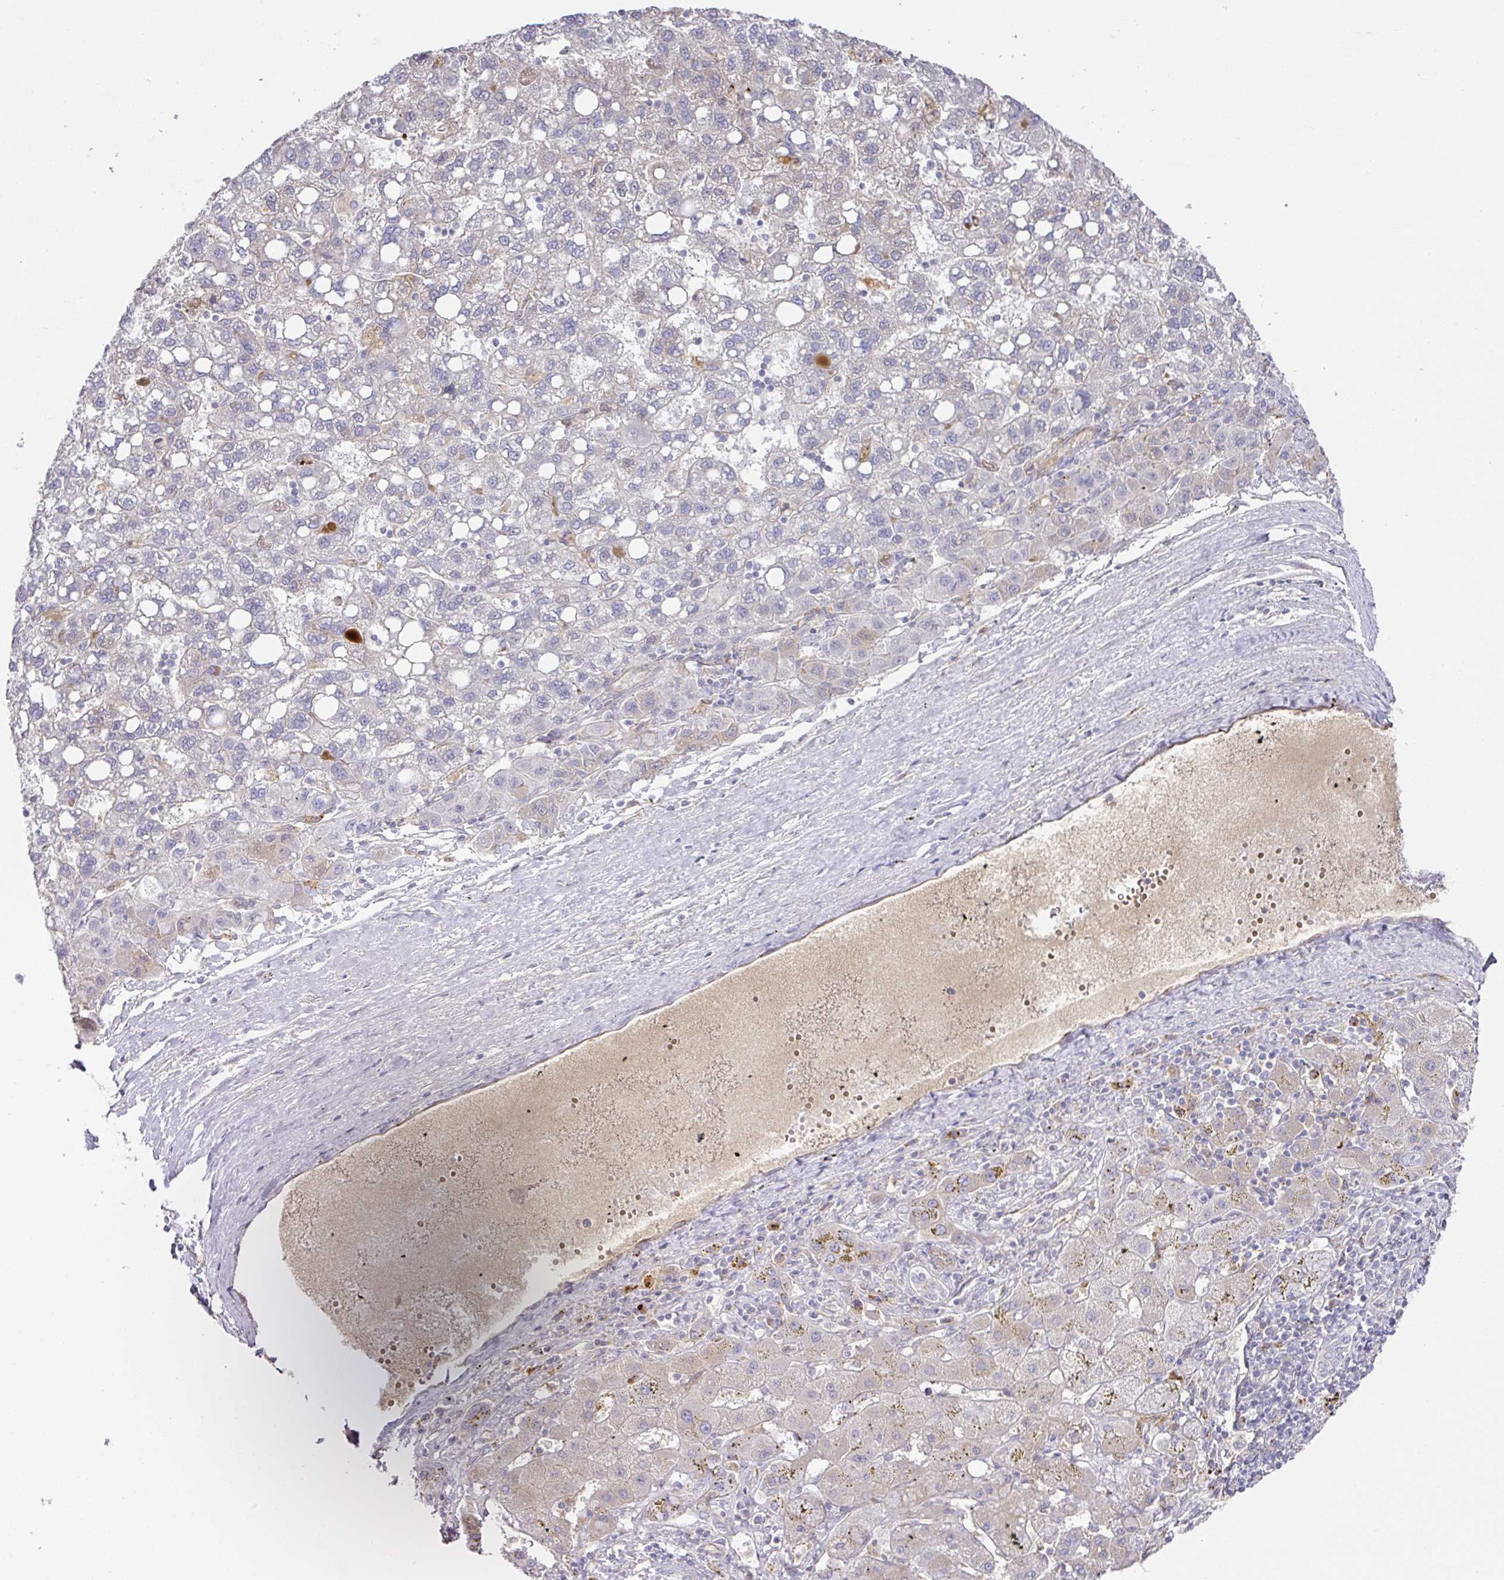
{"staining": {"intensity": "negative", "quantity": "none", "location": "none"}, "tissue": "liver cancer", "cell_type": "Tumor cells", "image_type": "cancer", "snomed": [{"axis": "morphology", "description": "Carcinoma, Hepatocellular, NOS"}, {"axis": "topography", "description": "Liver"}], "caption": "IHC of hepatocellular carcinoma (liver) displays no staining in tumor cells.", "gene": "TARM1", "patient": {"sex": "female", "age": 82}}